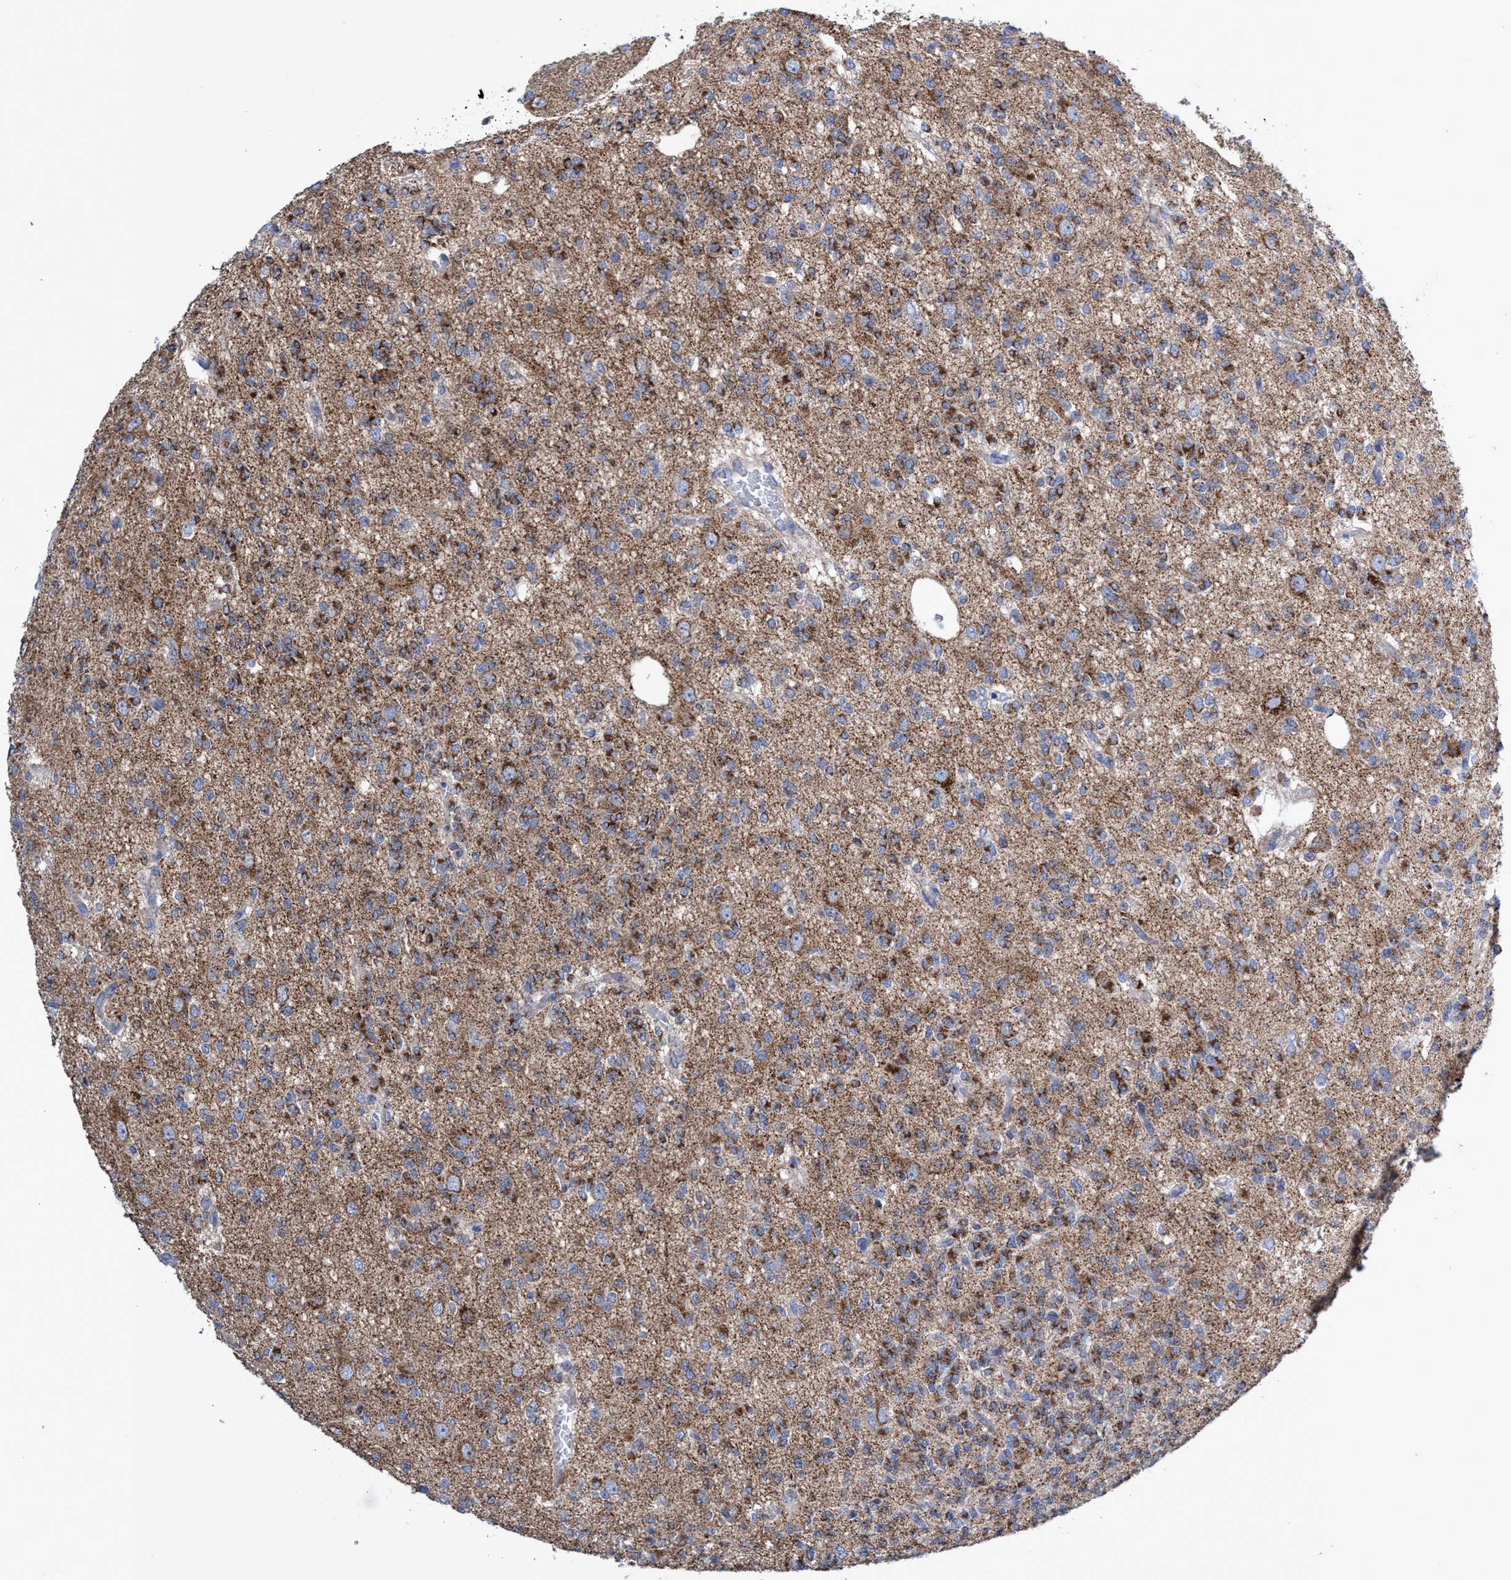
{"staining": {"intensity": "strong", "quantity": "25%-75%", "location": "cytoplasmic/membranous"}, "tissue": "glioma", "cell_type": "Tumor cells", "image_type": "cancer", "snomed": [{"axis": "morphology", "description": "Glioma, malignant, Low grade"}, {"axis": "topography", "description": "Brain"}], "caption": "DAB immunohistochemical staining of human glioma exhibits strong cytoplasmic/membranous protein positivity in approximately 25%-75% of tumor cells.", "gene": "ZNF750", "patient": {"sex": "male", "age": 38}}